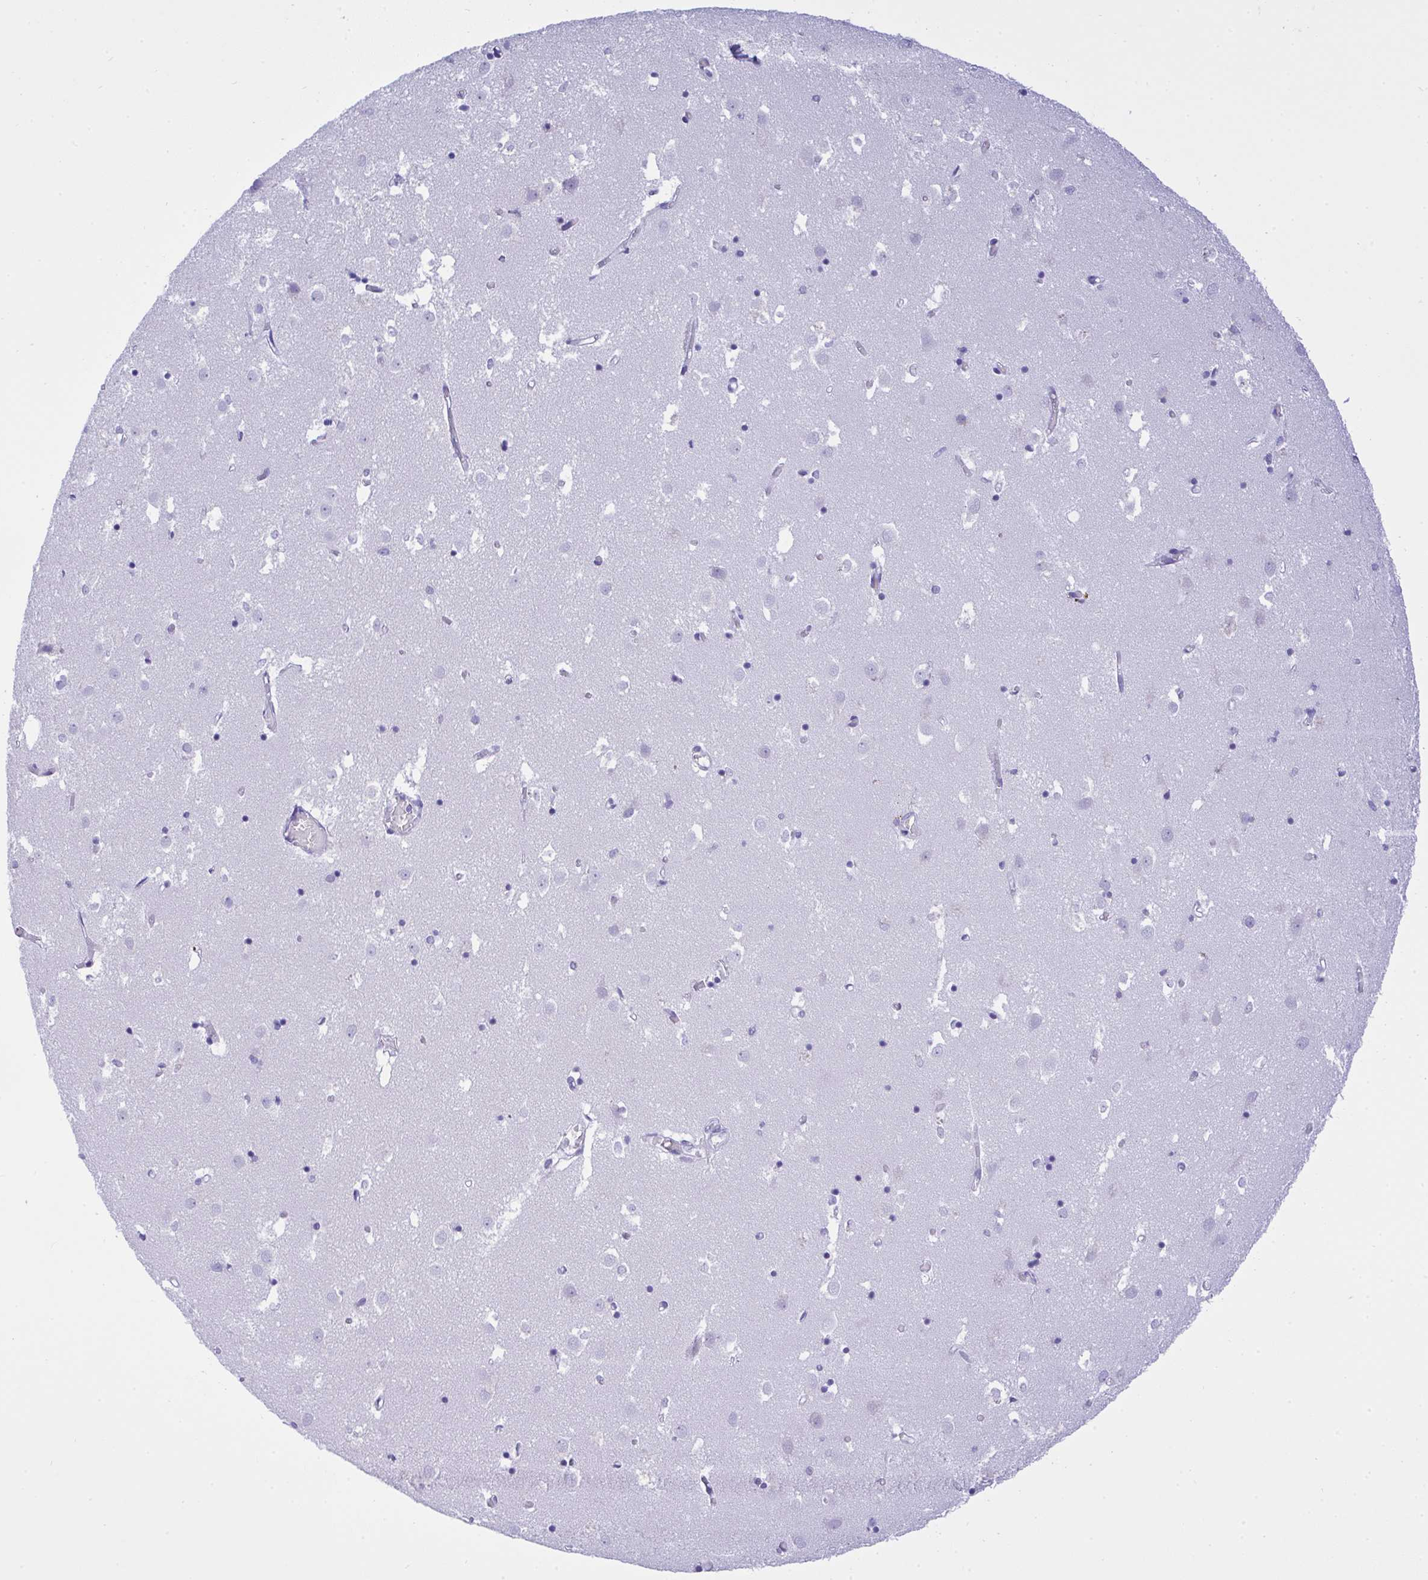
{"staining": {"intensity": "negative", "quantity": "none", "location": "none"}, "tissue": "caudate", "cell_type": "Glial cells", "image_type": "normal", "snomed": [{"axis": "morphology", "description": "Normal tissue, NOS"}, {"axis": "topography", "description": "Lateral ventricle wall"}], "caption": "An image of caudate stained for a protein displays no brown staining in glial cells.", "gene": "AKR1D1", "patient": {"sex": "male", "age": 70}}